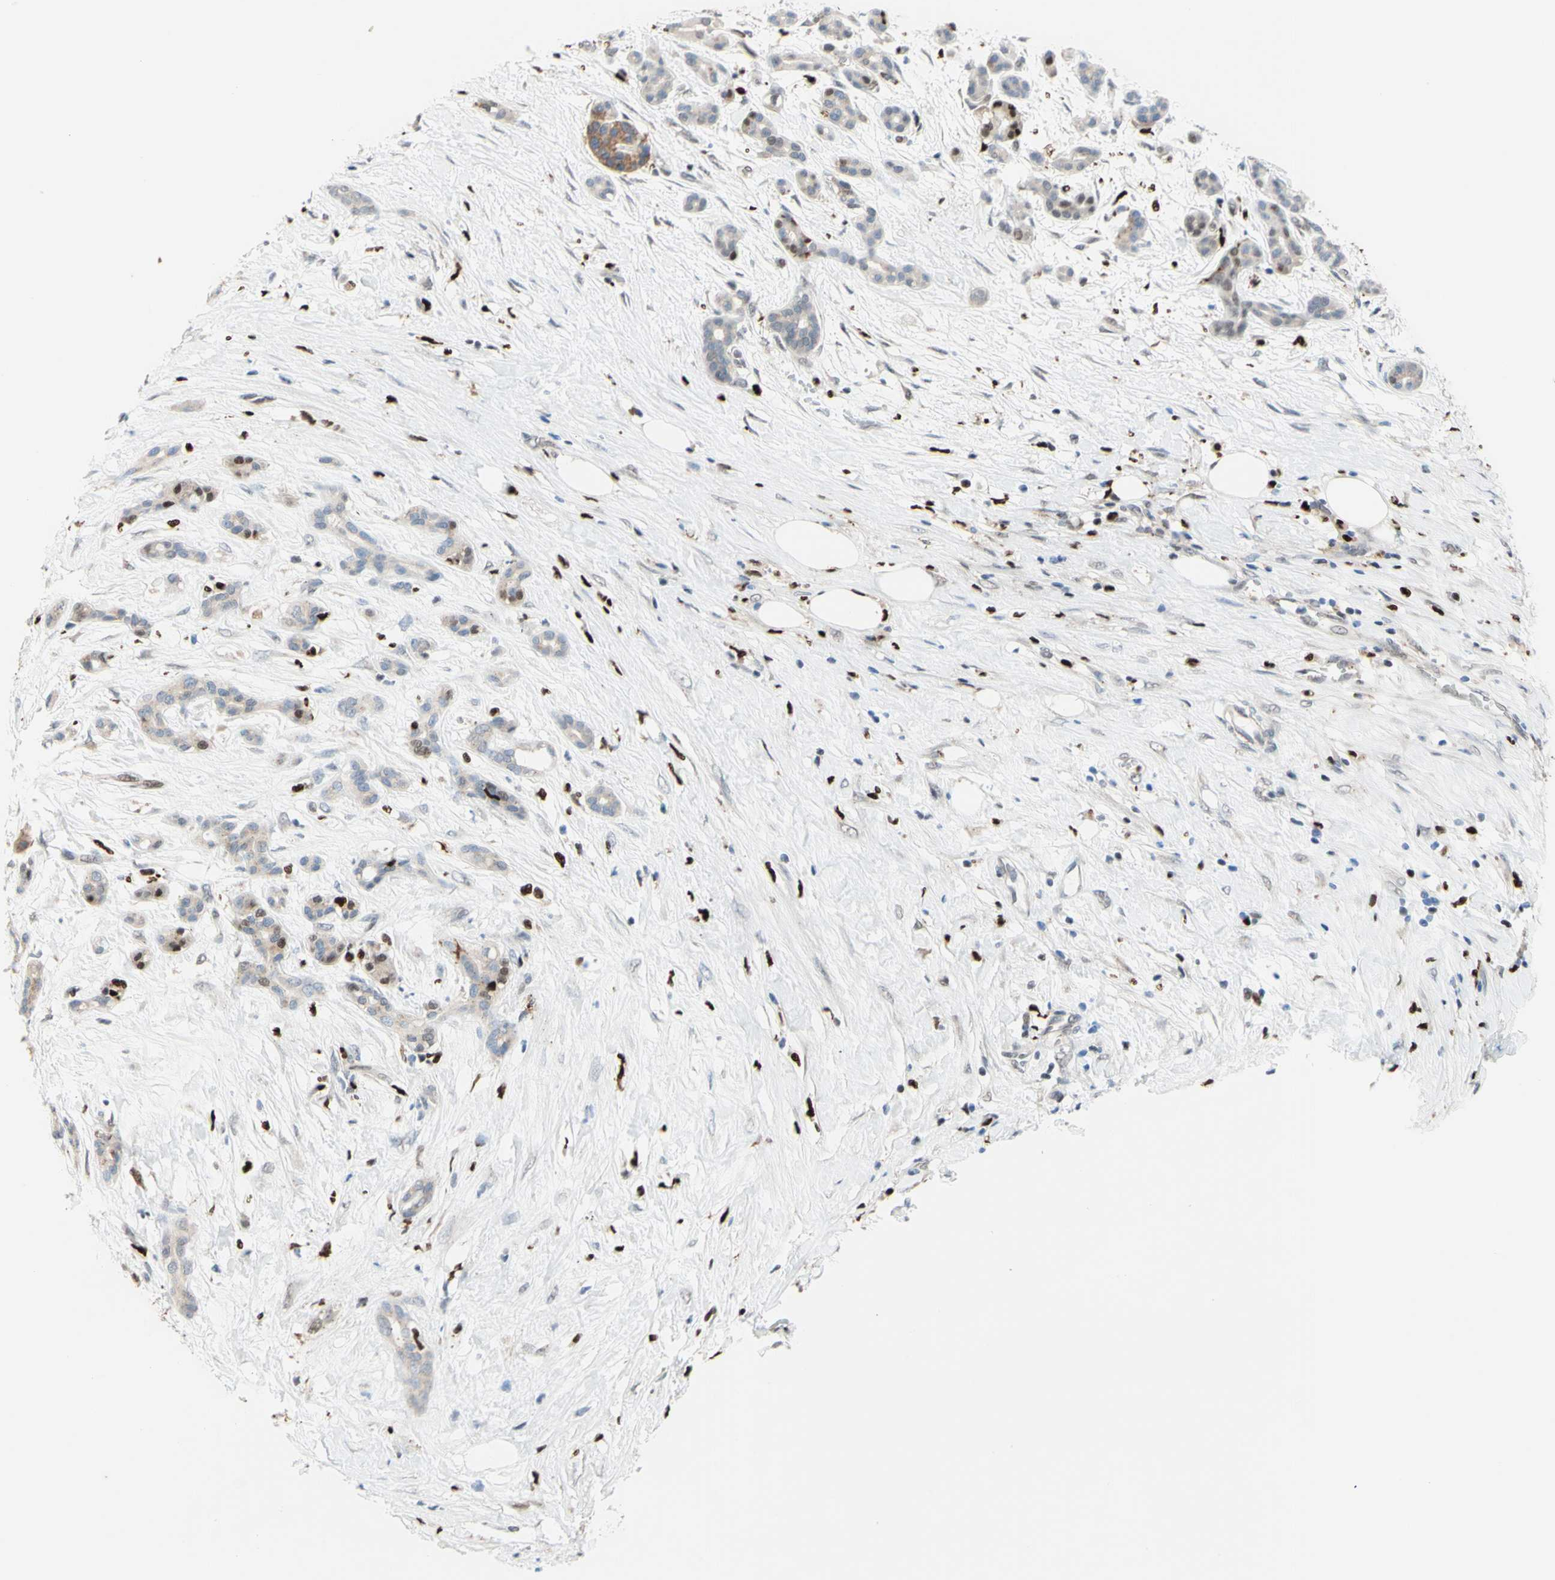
{"staining": {"intensity": "weak", "quantity": "25%-75%", "location": "cytoplasmic/membranous,nuclear"}, "tissue": "pancreatic cancer", "cell_type": "Tumor cells", "image_type": "cancer", "snomed": [{"axis": "morphology", "description": "Adenocarcinoma, NOS"}, {"axis": "topography", "description": "Pancreas"}], "caption": "This photomicrograph demonstrates pancreatic adenocarcinoma stained with immunohistochemistry to label a protein in brown. The cytoplasmic/membranous and nuclear of tumor cells show weak positivity for the protein. Nuclei are counter-stained blue.", "gene": "EED", "patient": {"sex": "male", "age": 41}}